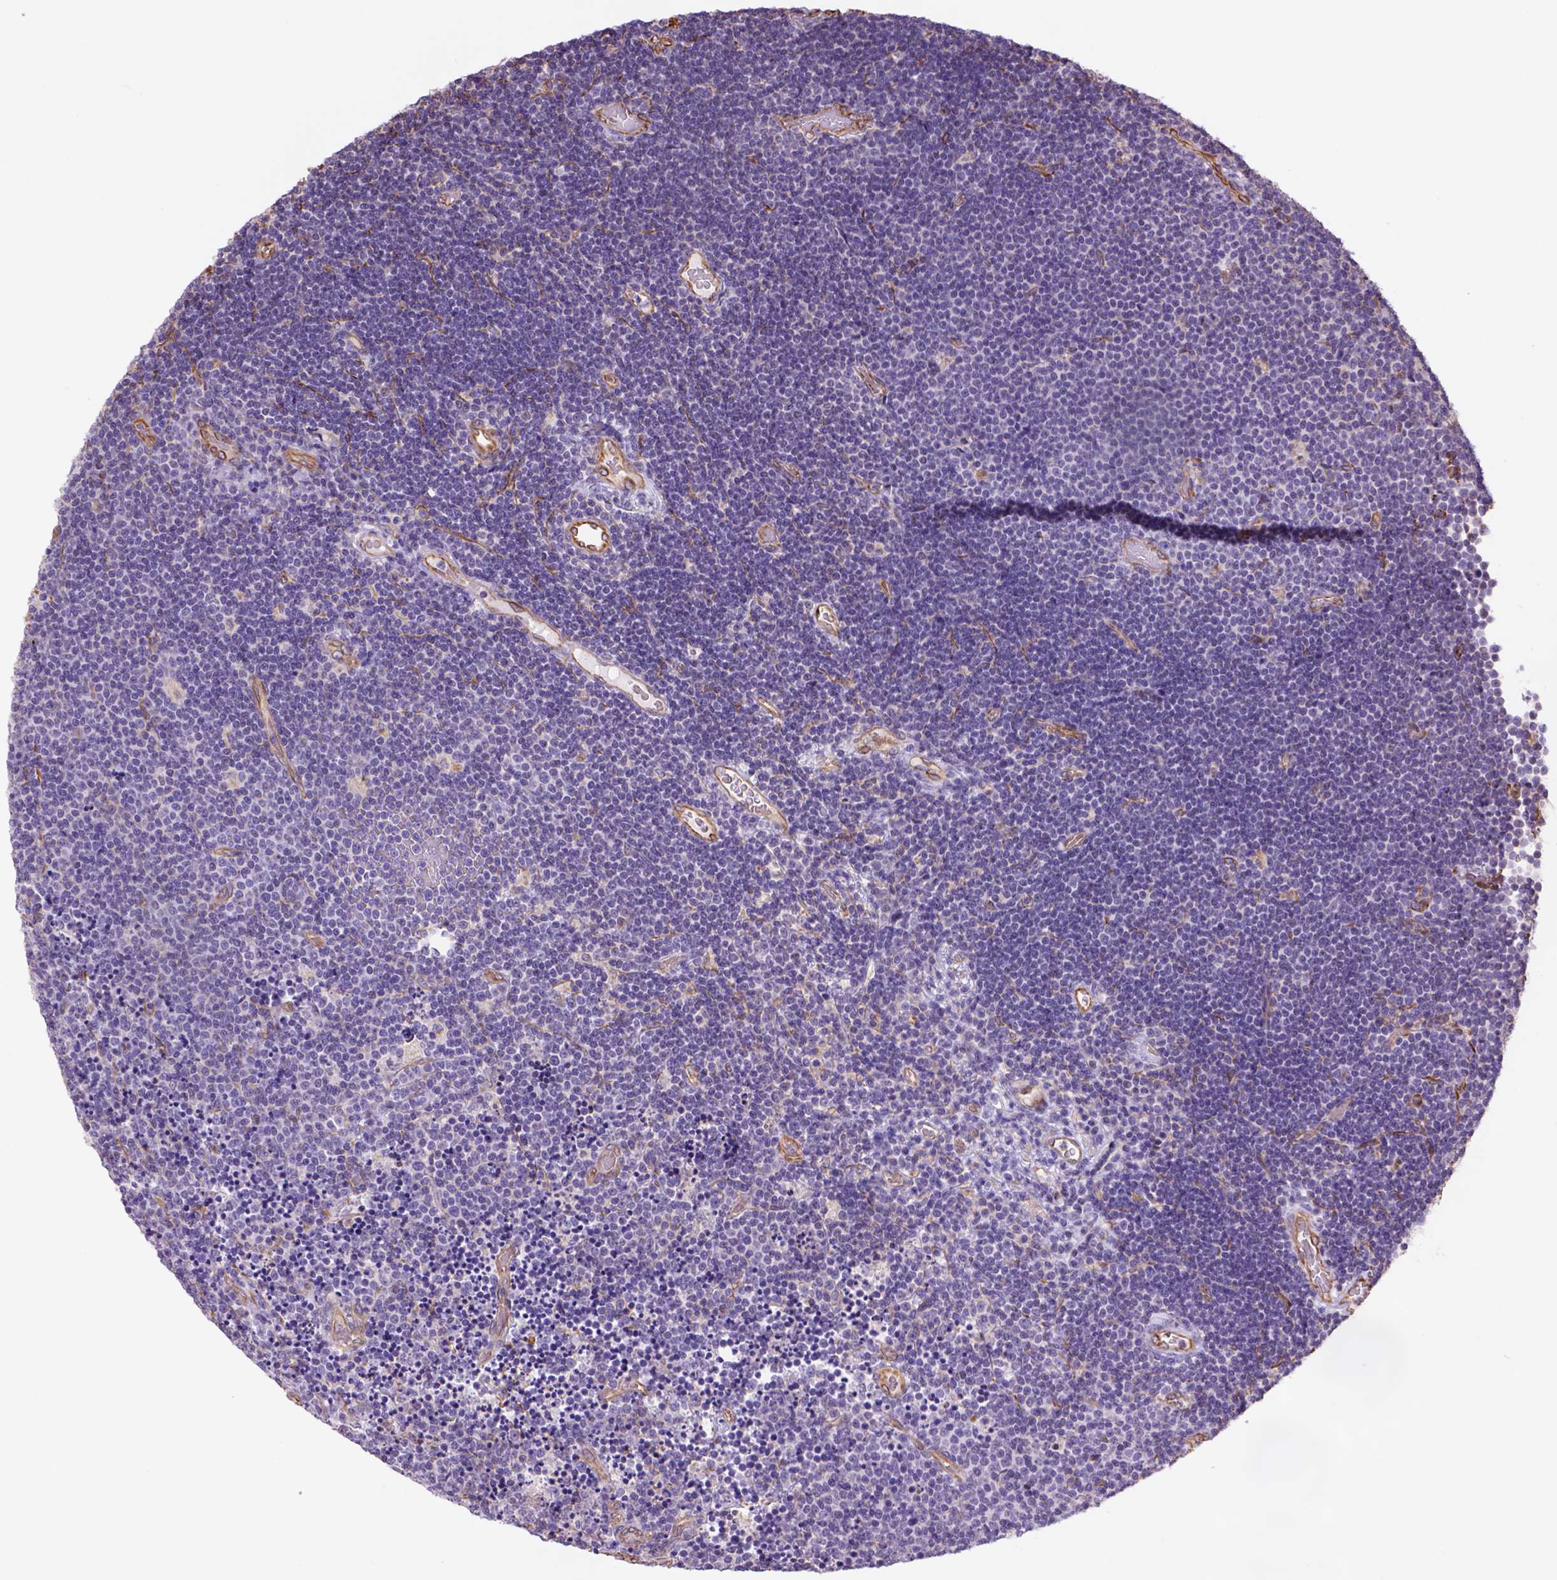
{"staining": {"intensity": "negative", "quantity": "none", "location": "none"}, "tissue": "lymphoma", "cell_type": "Tumor cells", "image_type": "cancer", "snomed": [{"axis": "morphology", "description": "Malignant lymphoma, non-Hodgkin's type, Low grade"}, {"axis": "topography", "description": "Brain"}], "caption": "Protein analysis of low-grade malignant lymphoma, non-Hodgkin's type displays no significant staining in tumor cells. Nuclei are stained in blue.", "gene": "ZZZ3", "patient": {"sex": "female", "age": 66}}